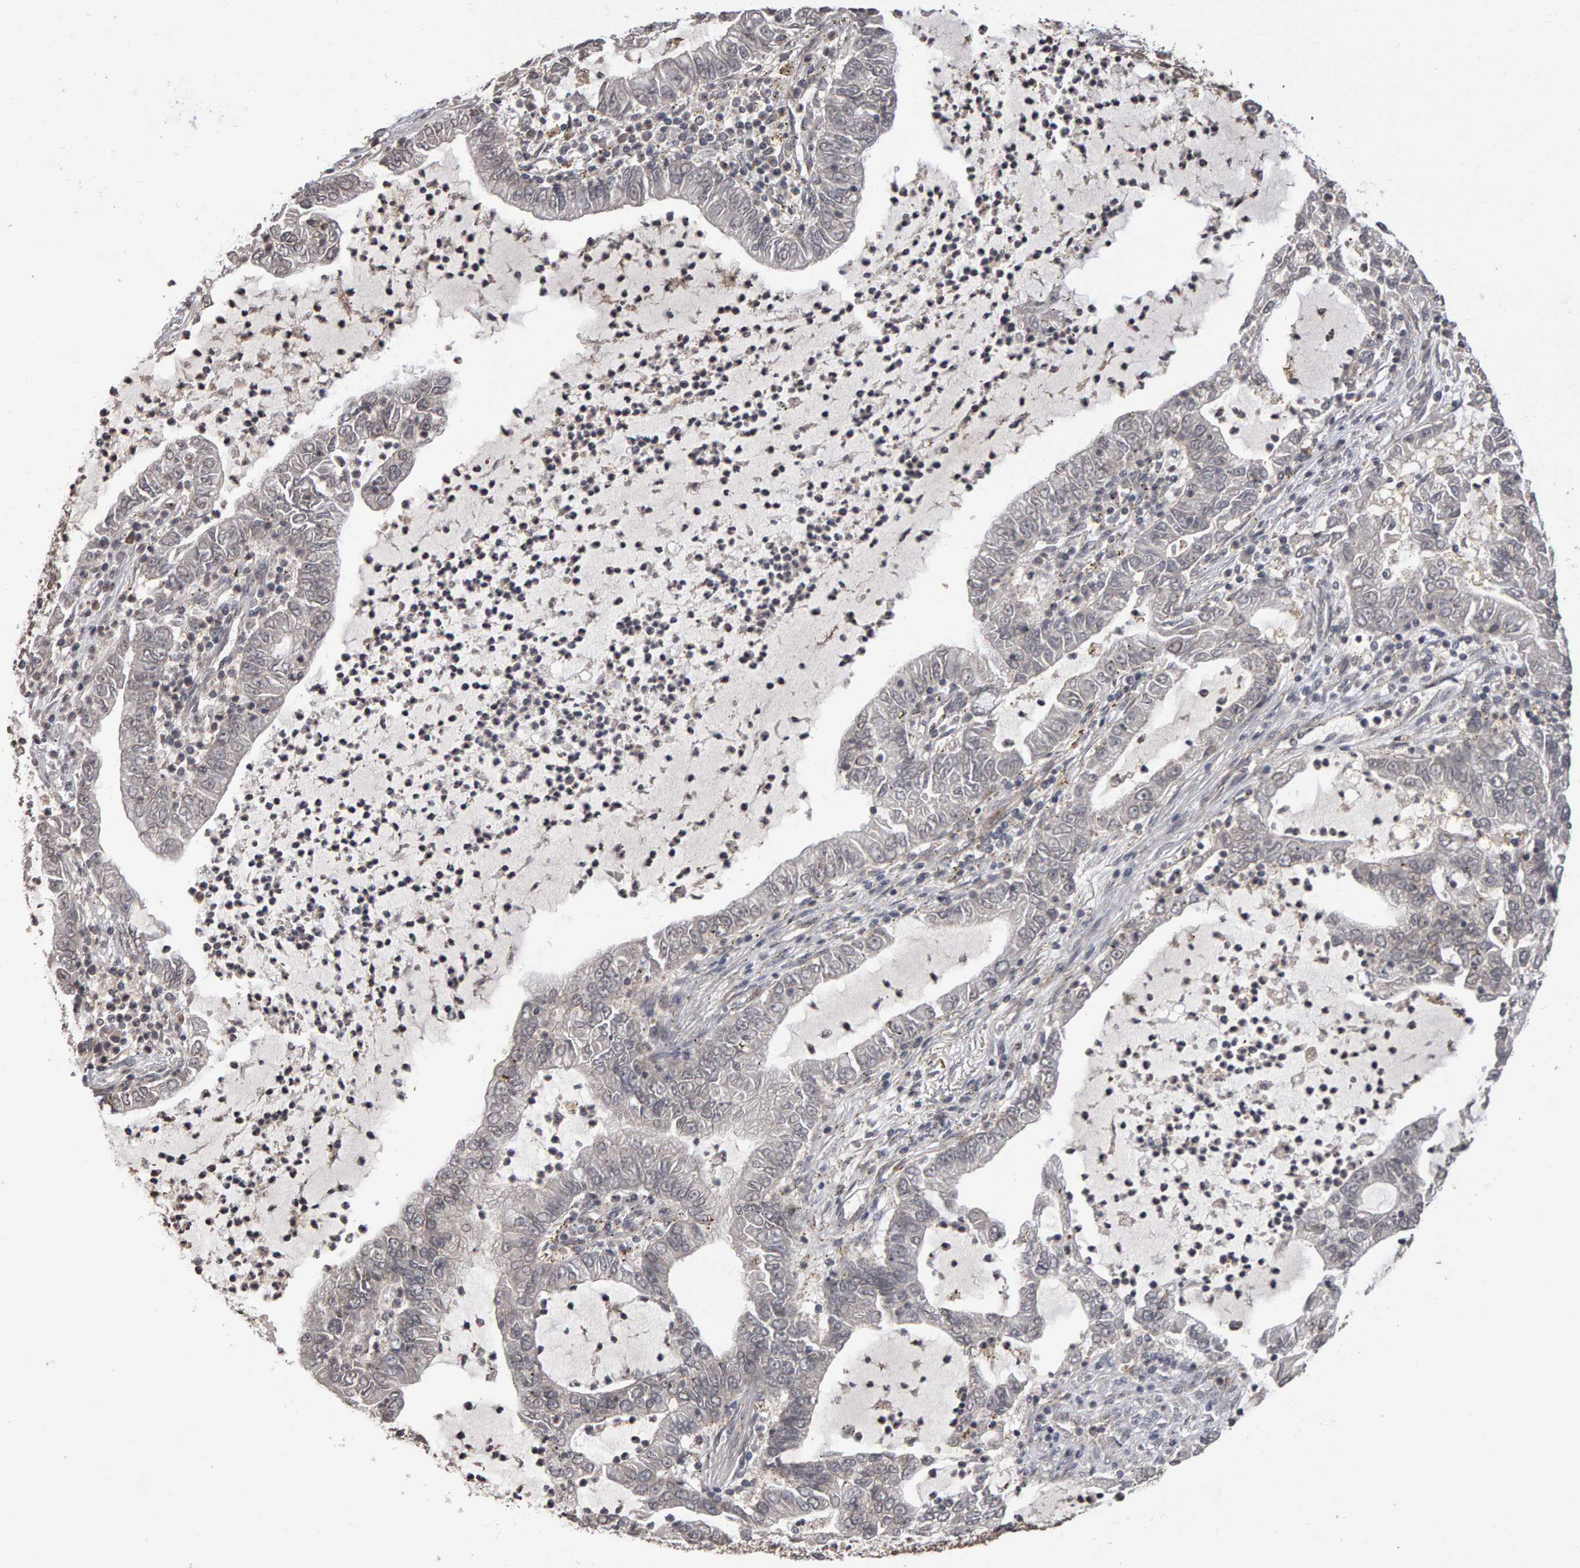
{"staining": {"intensity": "moderate", "quantity": "25%-75%", "location": "cytoplasmic/membranous"}, "tissue": "lung cancer", "cell_type": "Tumor cells", "image_type": "cancer", "snomed": [{"axis": "morphology", "description": "Adenocarcinoma, NOS"}, {"axis": "topography", "description": "Lung"}], "caption": "A high-resolution histopathology image shows immunohistochemistry (IHC) staining of lung cancer, which displays moderate cytoplasmic/membranous expression in about 25%-75% of tumor cells.", "gene": "SCRIB", "patient": {"sex": "female", "age": 51}}